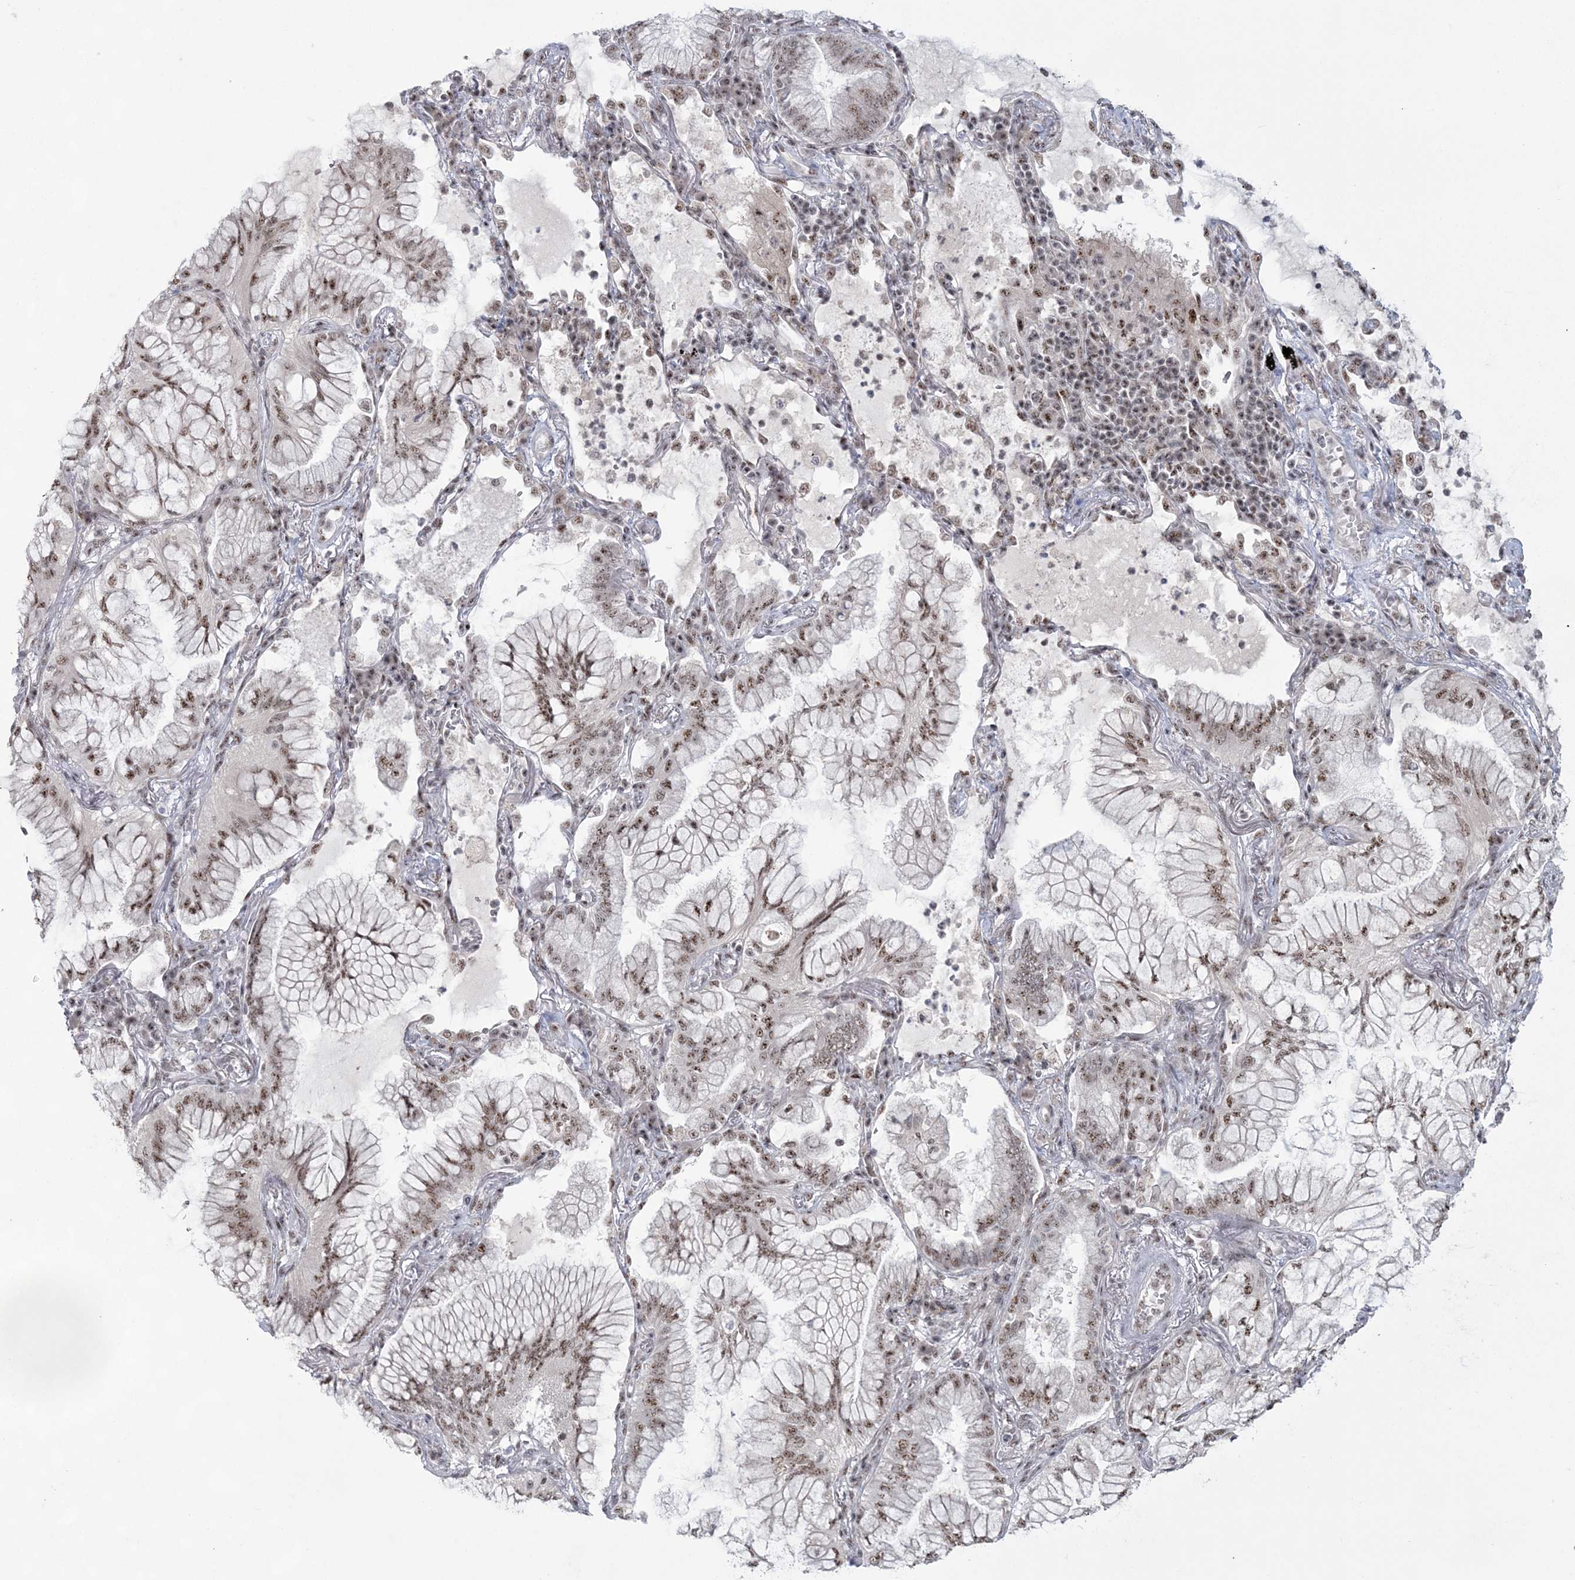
{"staining": {"intensity": "moderate", "quantity": ">75%", "location": "nuclear"}, "tissue": "lung cancer", "cell_type": "Tumor cells", "image_type": "cancer", "snomed": [{"axis": "morphology", "description": "Adenocarcinoma, NOS"}, {"axis": "topography", "description": "Lung"}], "caption": "Immunohistochemistry photomicrograph of adenocarcinoma (lung) stained for a protein (brown), which demonstrates medium levels of moderate nuclear expression in about >75% of tumor cells.", "gene": "KDM6B", "patient": {"sex": "female", "age": 70}}